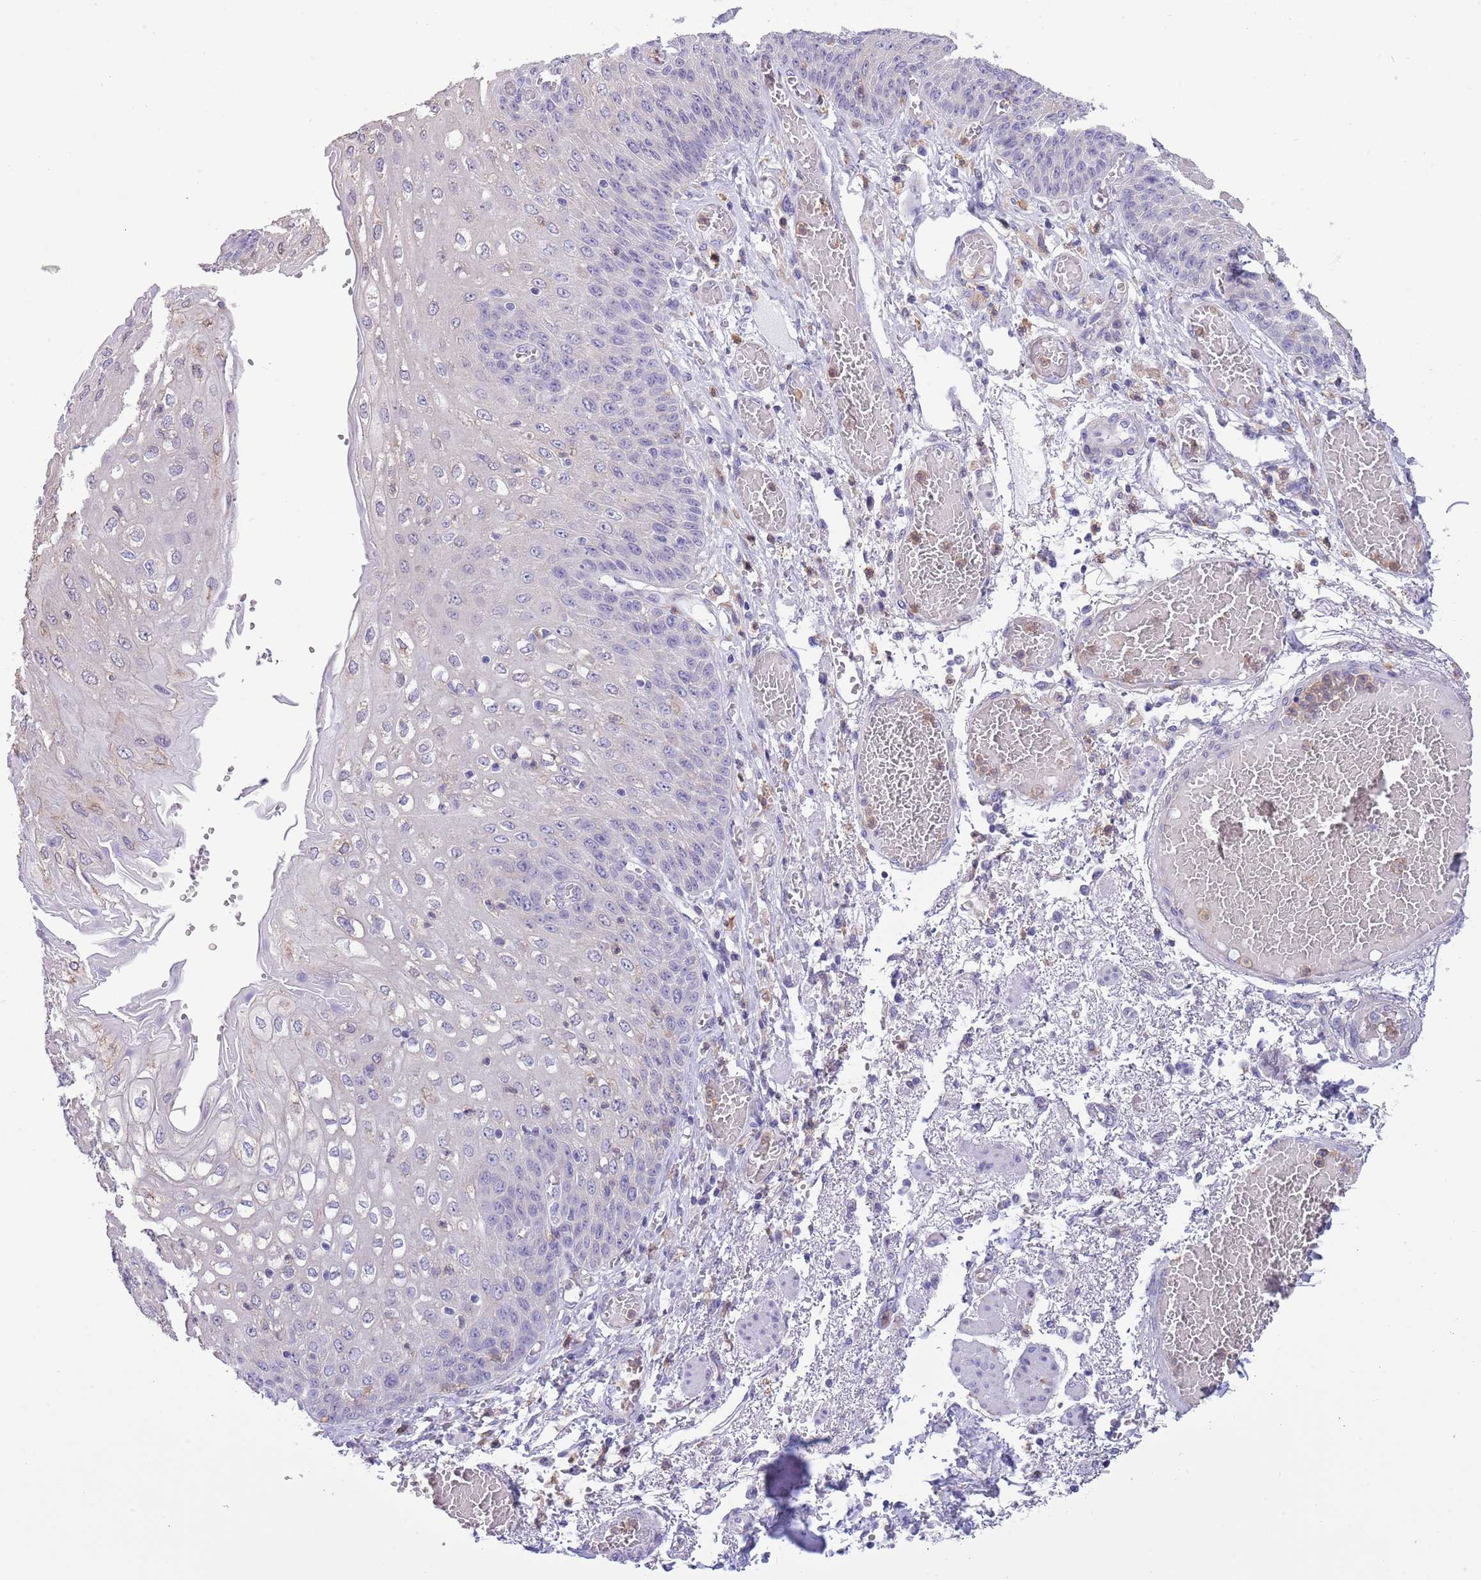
{"staining": {"intensity": "negative", "quantity": "none", "location": "none"}, "tissue": "esophagus", "cell_type": "Squamous epithelial cells", "image_type": "normal", "snomed": [{"axis": "morphology", "description": "Normal tissue, NOS"}, {"axis": "topography", "description": "Esophagus"}], "caption": "There is no significant expression in squamous epithelial cells of esophagus. The staining was performed using DAB (3,3'-diaminobenzidine) to visualize the protein expression in brown, while the nuclei were stained in blue with hematoxylin (Magnification: 20x).", "gene": "ZFP2", "patient": {"sex": "male", "age": 81}}